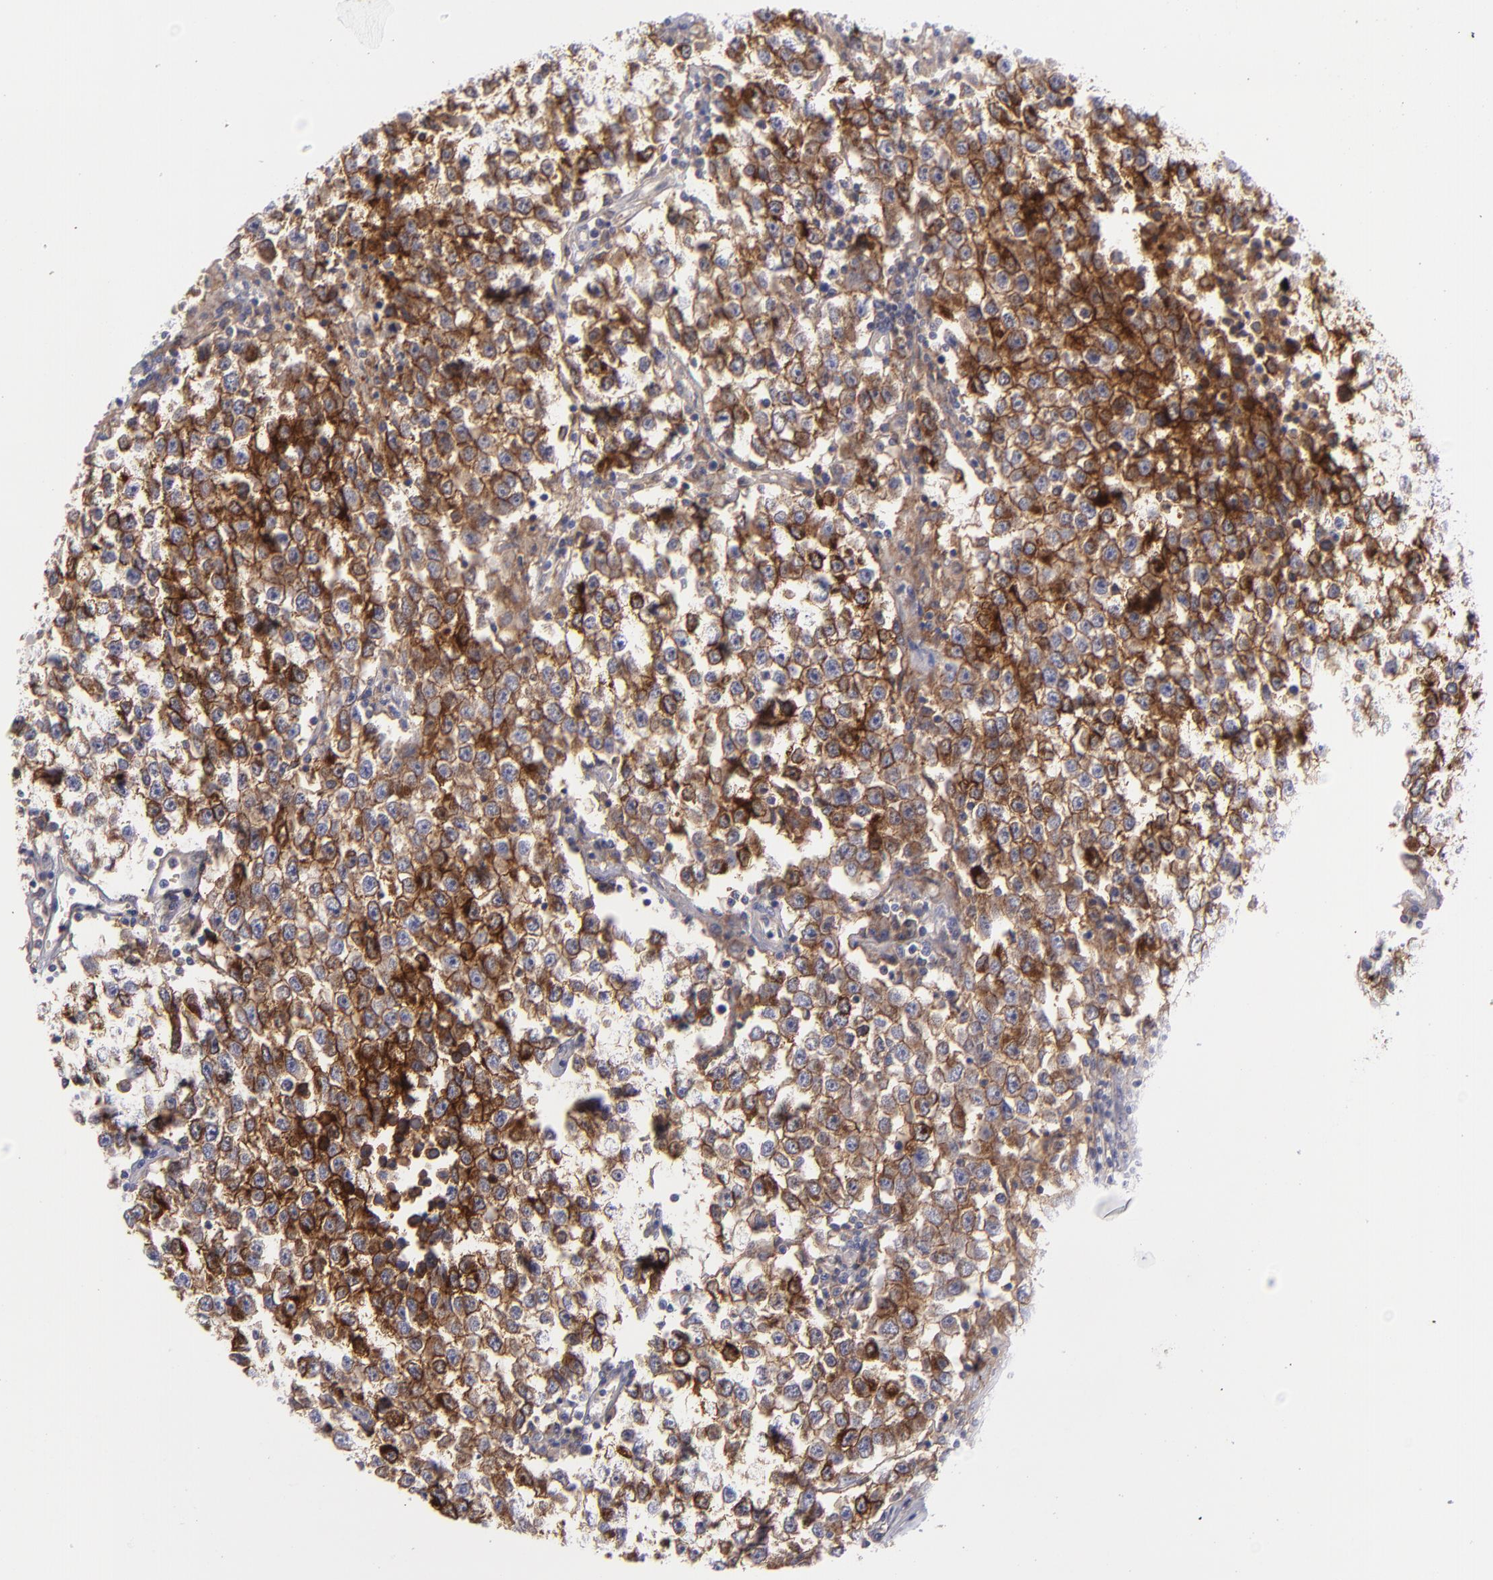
{"staining": {"intensity": "moderate", "quantity": ">75%", "location": "cytoplasmic/membranous"}, "tissue": "testis cancer", "cell_type": "Tumor cells", "image_type": "cancer", "snomed": [{"axis": "morphology", "description": "Seminoma, NOS"}, {"axis": "topography", "description": "Testis"}], "caption": "Immunohistochemistry (IHC) of testis seminoma displays medium levels of moderate cytoplasmic/membranous expression in about >75% of tumor cells. (DAB (3,3'-diaminobenzidine) = brown stain, brightfield microscopy at high magnification).", "gene": "BSG", "patient": {"sex": "male", "age": 36}}